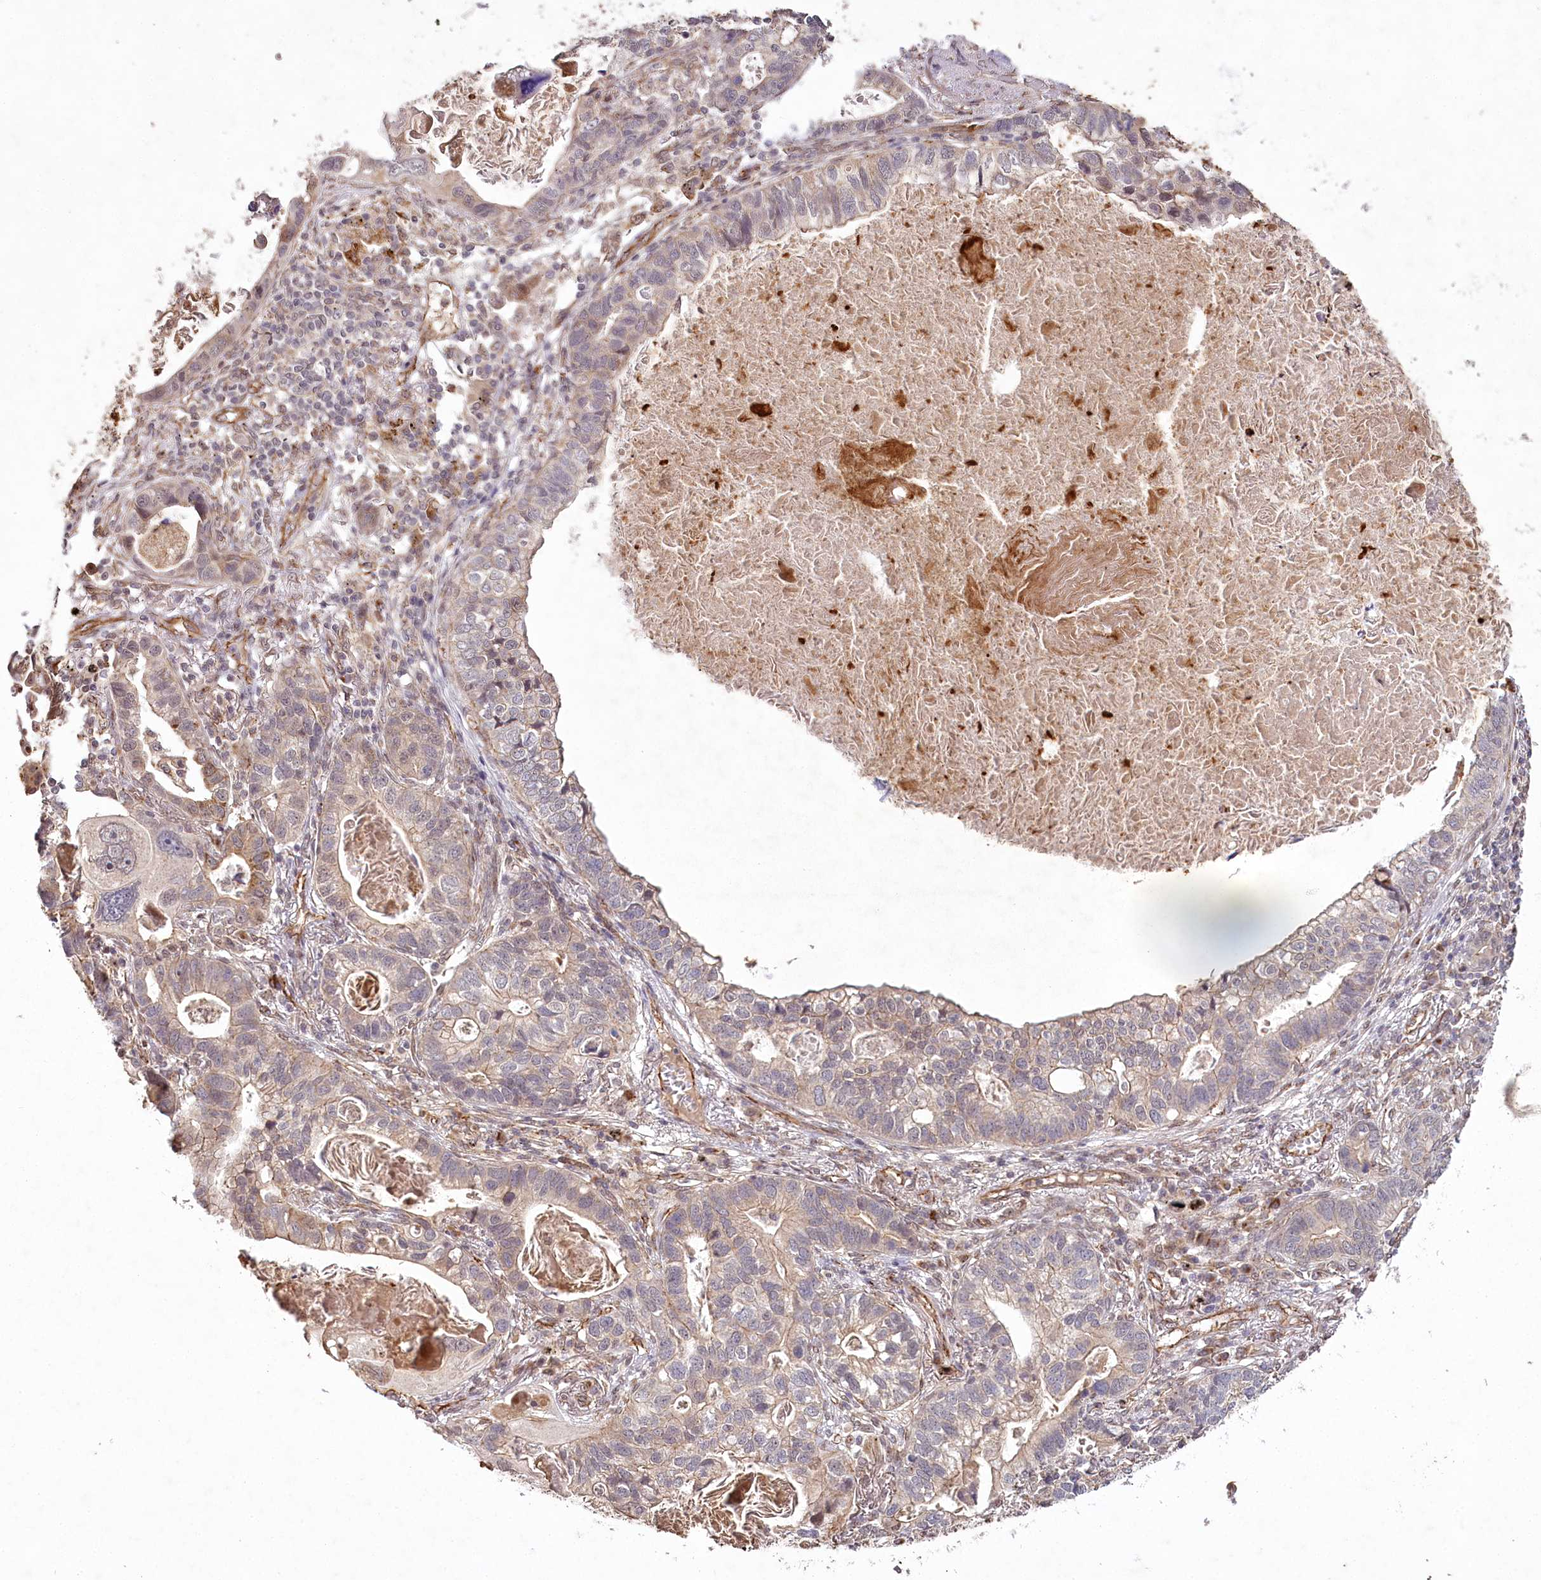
{"staining": {"intensity": "moderate", "quantity": "<25%", "location": "cytoplasmic/membranous"}, "tissue": "lung cancer", "cell_type": "Tumor cells", "image_type": "cancer", "snomed": [{"axis": "morphology", "description": "Adenocarcinoma, NOS"}, {"axis": "topography", "description": "Lung"}], "caption": "Lung cancer (adenocarcinoma) stained for a protein reveals moderate cytoplasmic/membranous positivity in tumor cells. (DAB = brown stain, brightfield microscopy at high magnification).", "gene": "ALKBH8", "patient": {"sex": "male", "age": 67}}